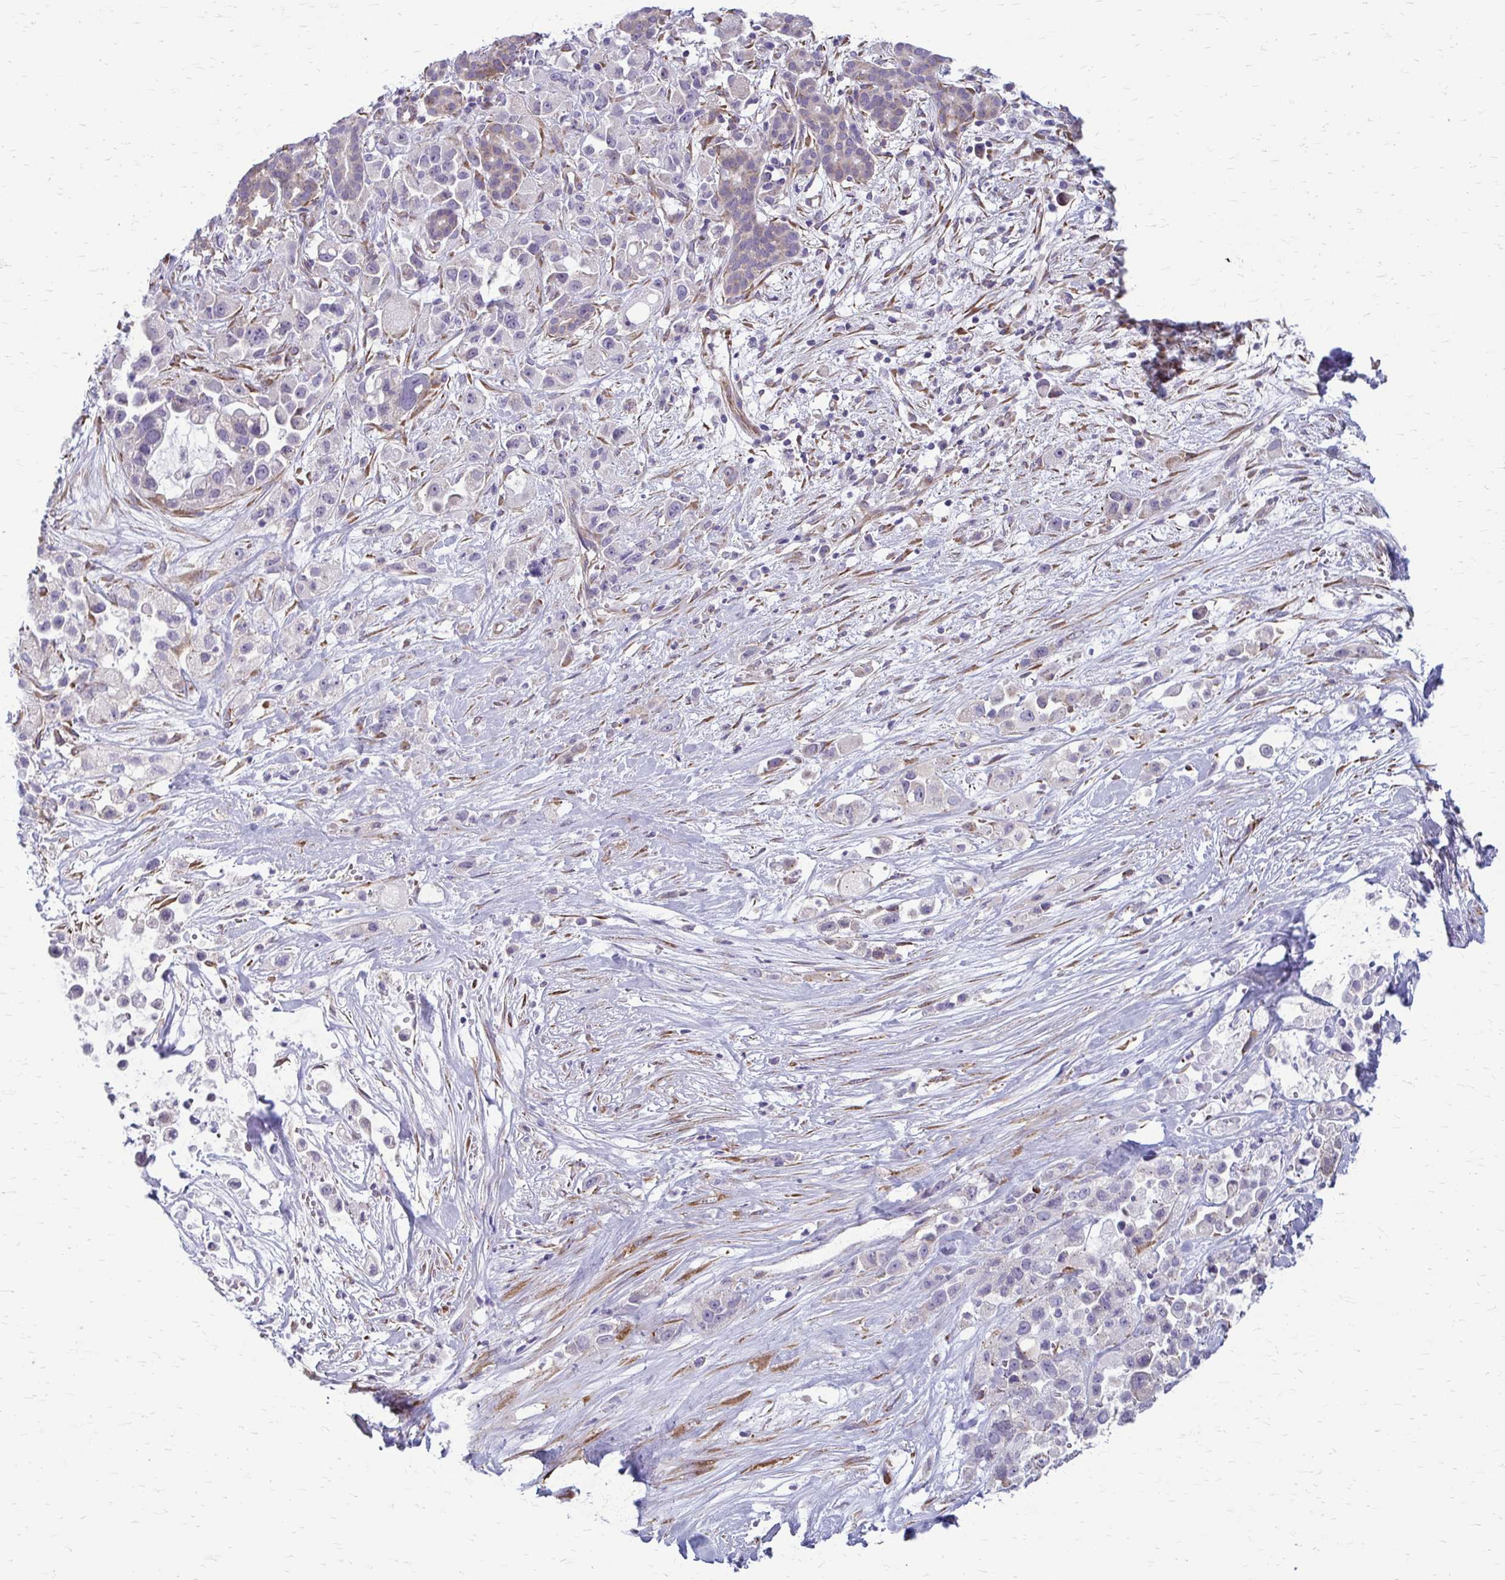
{"staining": {"intensity": "negative", "quantity": "none", "location": "none"}, "tissue": "pancreatic cancer", "cell_type": "Tumor cells", "image_type": "cancer", "snomed": [{"axis": "morphology", "description": "Adenocarcinoma, NOS"}, {"axis": "topography", "description": "Pancreas"}], "caption": "An immunohistochemistry (IHC) image of pancreatic cancer (adenocarcinoma) is shown. There is no staining in tumor cells of pancreatic cancer (adenocarcinoma). (DAB (3,3'-diaminobenzidine) IHC, high magnification).", "gene": "DEPP1", "patient": {"sex": "male", "age": 44}}